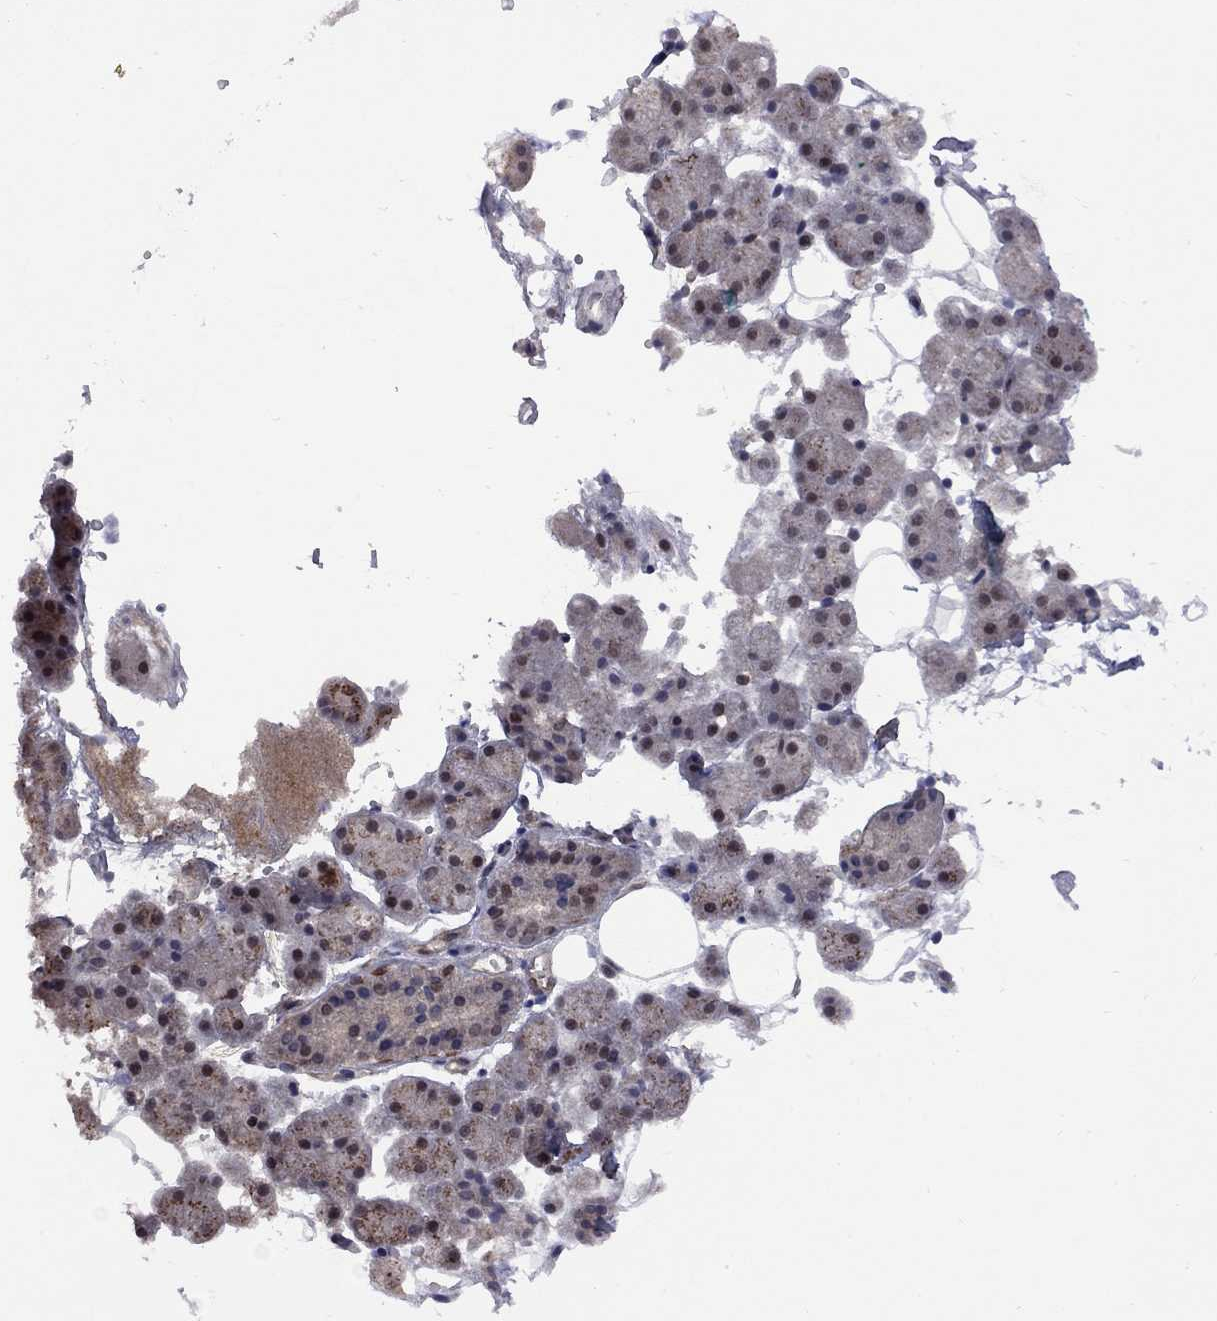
{"staining": {"intensity": "moderate", "quantity": "25%-75%", "location": "nuclear"}, "tissue": "salivary gland", "cell_type": "Glandular cells", "image_type": "normal", "snomed": [{"axis": "morphology", "description": "Normal tissue, NOS"}, {"axis": "topography", "description": "Salivary gland"}], "caption": "Protein analysis of normal salivary gland shows moderate nuclear staining in about 25%-75% of glandular cells. (DAB IHC, brown staining for protein, blue staining for nuclei).", "gene": "BRF1", "patient": {"sex": "male", "age": 38}}